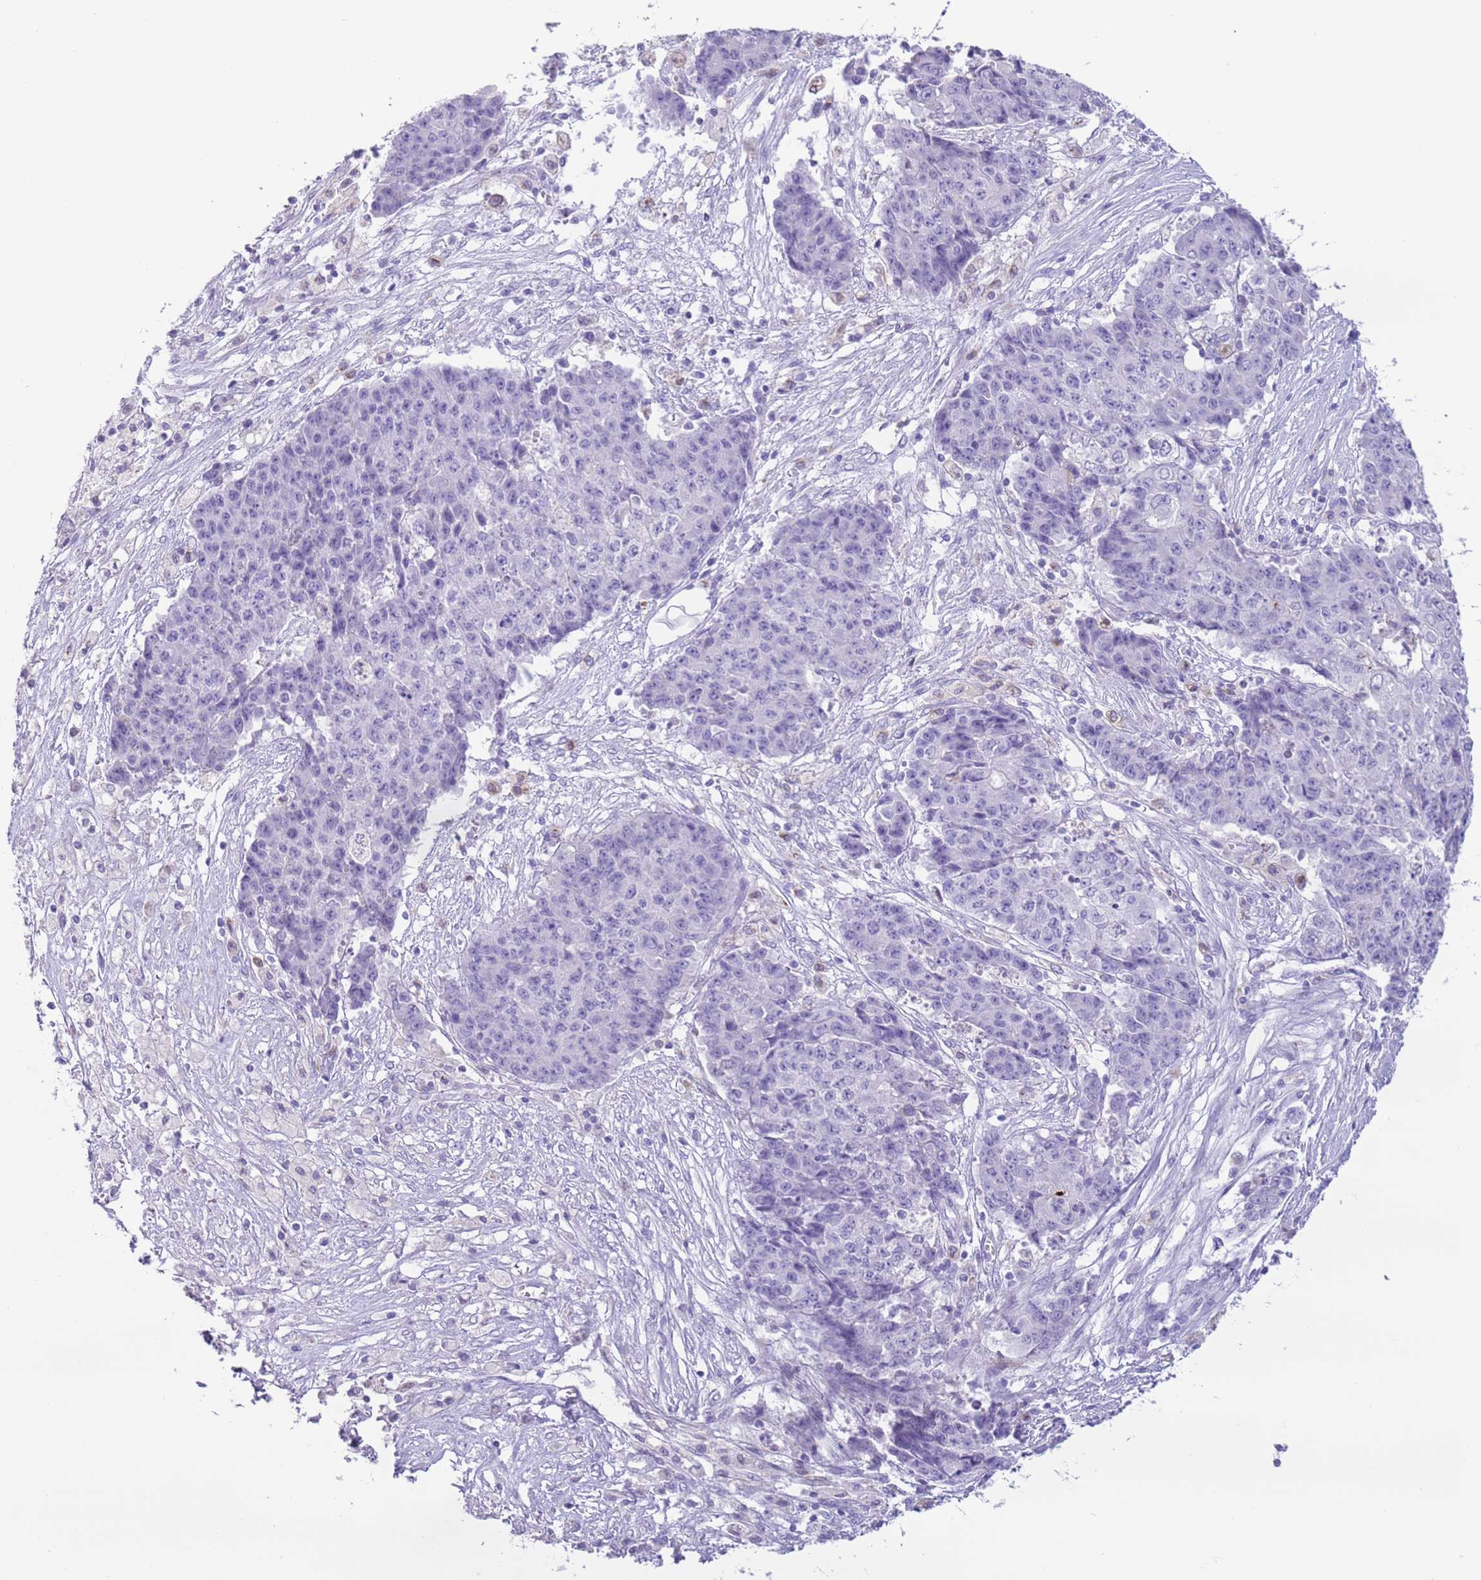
{"staining": {"intensity": "negative", "quantity": "none", "location": "none"}, "tissue": "ovarian cancer", "cell_type": "Tumor cells", "image_type": "cancer", "snomed": [{"axis": "morphology", "description": "Carcinoma, endometroid"}, {"axis": "topography", "description": "Ovary"}], "caption": "High magnification brightfield microscopy of endometroid carcinoma (ovarian) stained with DAB (brown) and counterstained with hematoxylin (blue): tumor cells show no significant positivity. (DAB immunohistochemistry (IHC) visualized using brightfield microscopy, high magnification).", "gene": "ZNF697", "patient": {"sex": "female", "age": 42}}